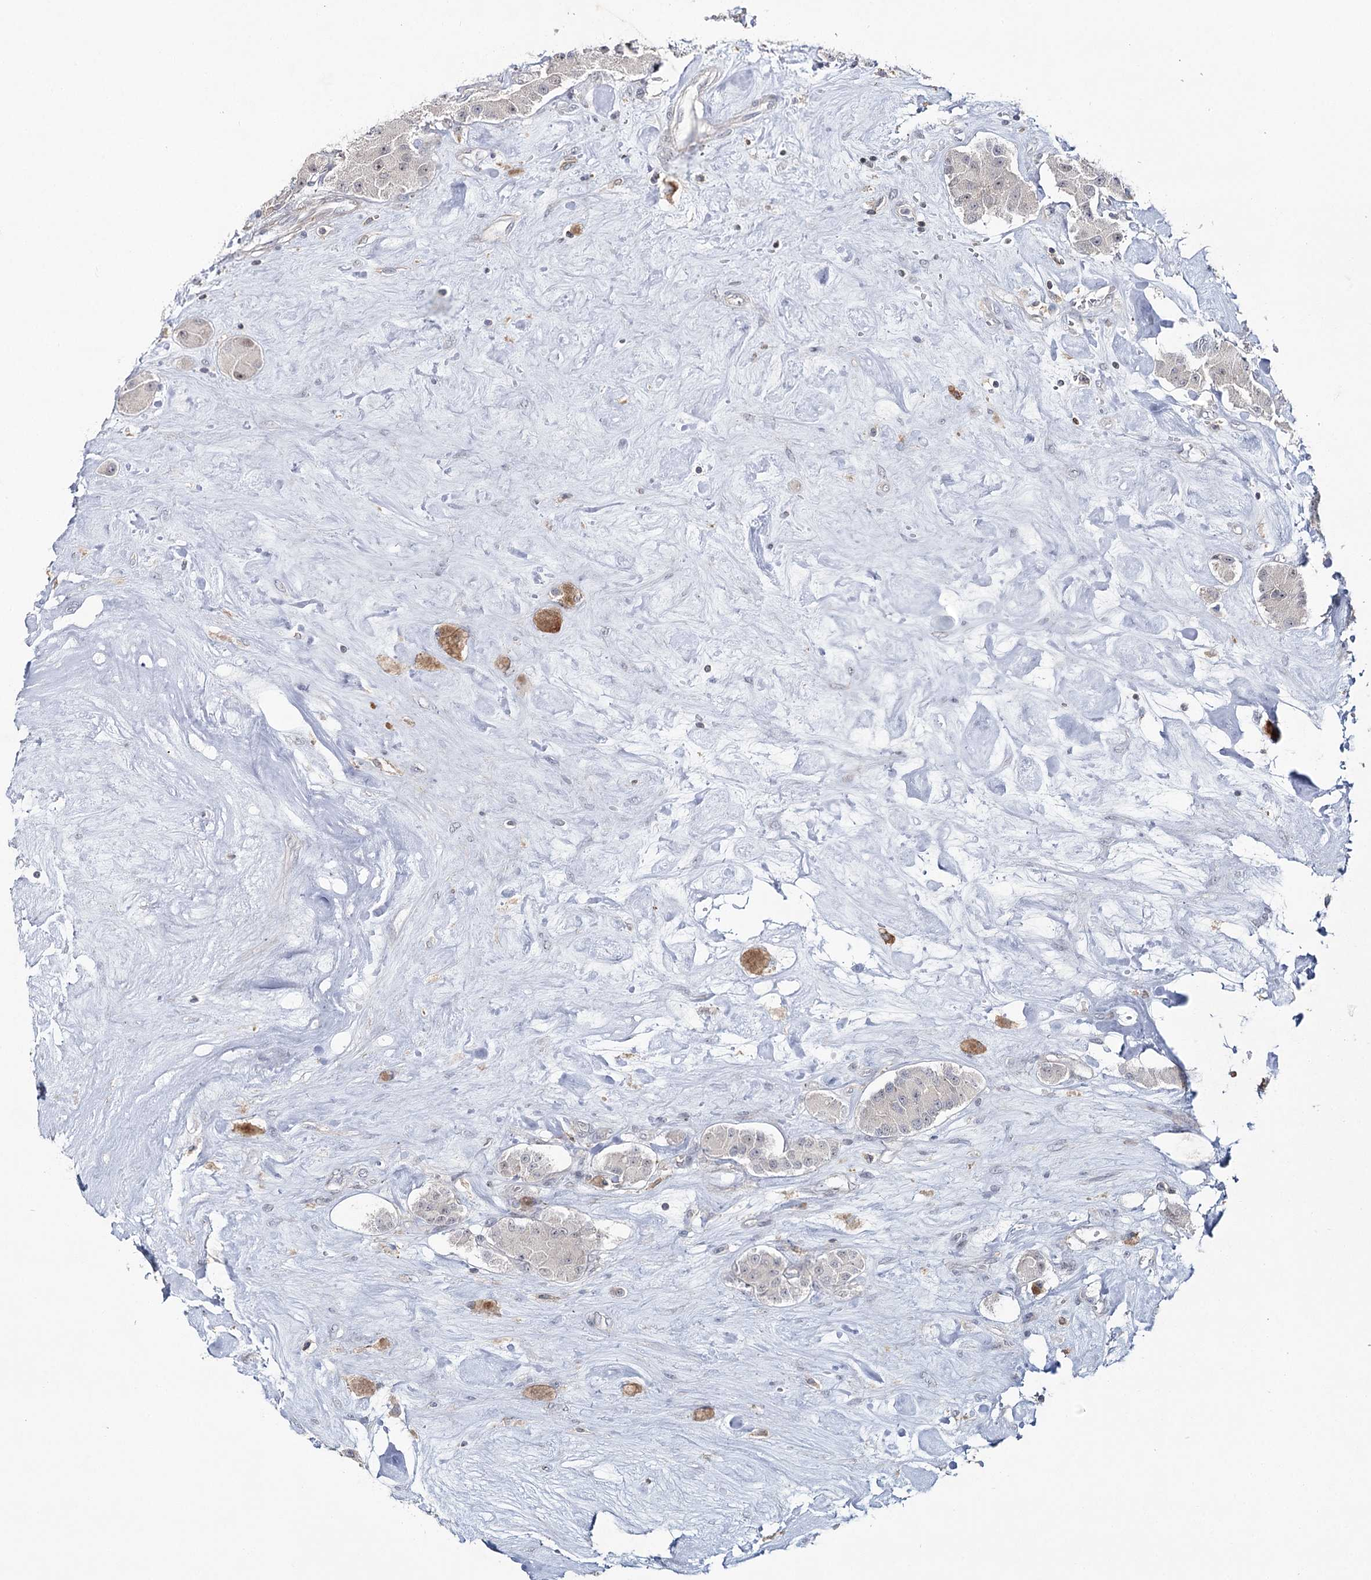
{"staining": {"intensity": "negative", "quantity": "none", "location": "none"}, "tissue": "carcinoid", "cell_type": "Tumor cells", "image_type": "cancer", "snomed": [{"axis": "morphology", "description": "Carcinoid, malignant, NOS"}, {"axis": "topography", "description": "Pancreas"}], "caption": "Immunohistochemistry (IHC) of human malignant carcinoid displays no positivity in tumor cells. The staining was performed using DAB to visualize the protein expression in brown, while the nuclei were stained in blue with hematoxylin (Magnification: 20x).", "gene": "ZC3H8", "patient": {"sex": "male", "age": 41}}